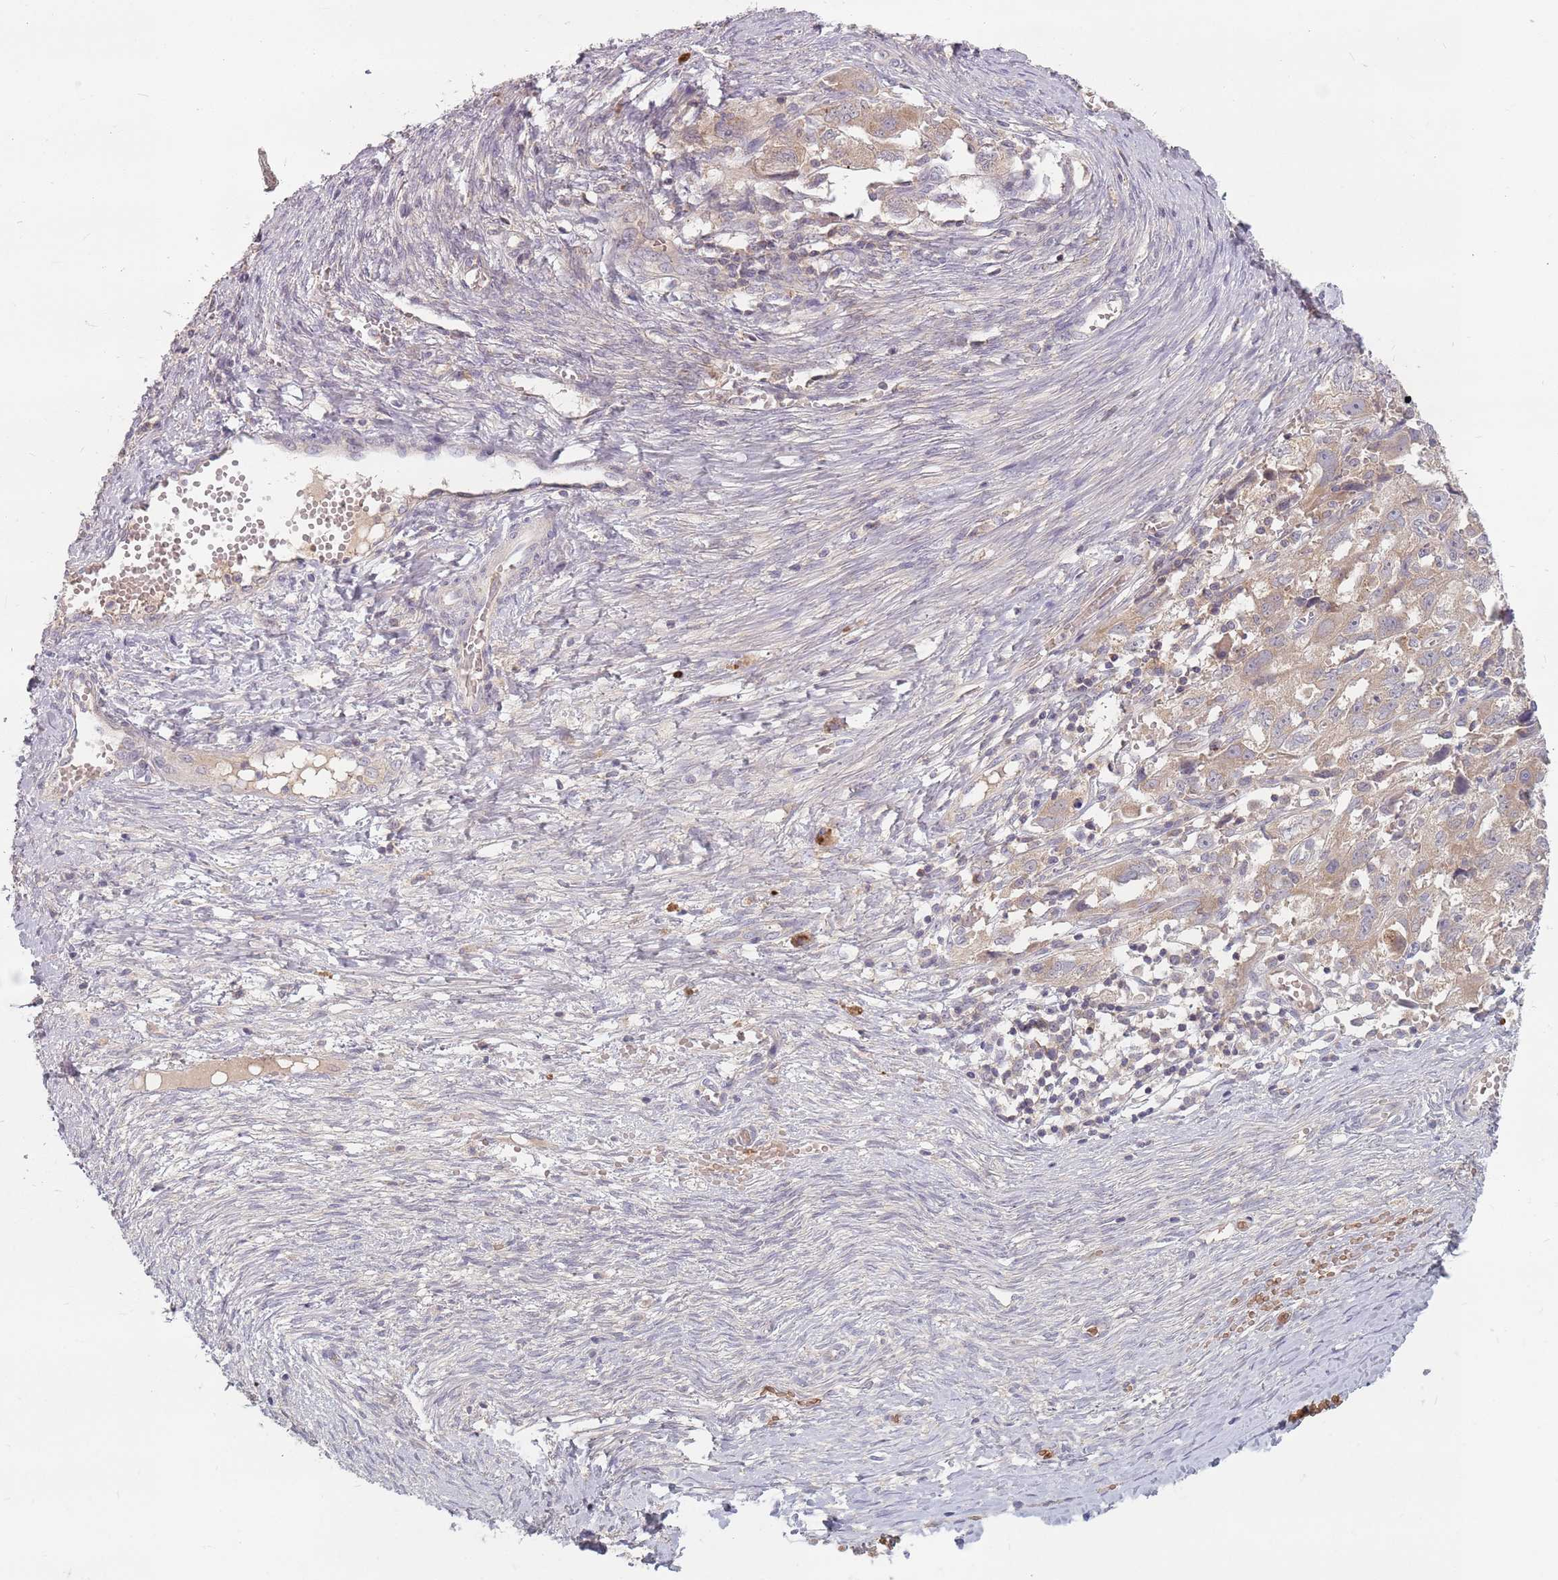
{"staining": {"intensity": "weak", "quantity": "25%-75%", "location": "cytoplasmic/membranous"}, "tissue": "ovarian cancer", "cell_type": "Tumor cells", "image_type": "cancer", "snomed": [{"axis": "morphology", "description": "Carcinoma, NOS"}, {"axis": "morphology", "description": "Cystadenocarcinoma, serous, NOS"}, {"axis": "topography", "description": "Ovary"}], "caption": "Ovarian carcinoma was stained to show a protein in brown. There is low levels of weak cytoplasmic/membranous expression in approximately 25%-75% of tumor cells.", "gene": "ASB13", "patient": {"sex": "female", "age": 69}}